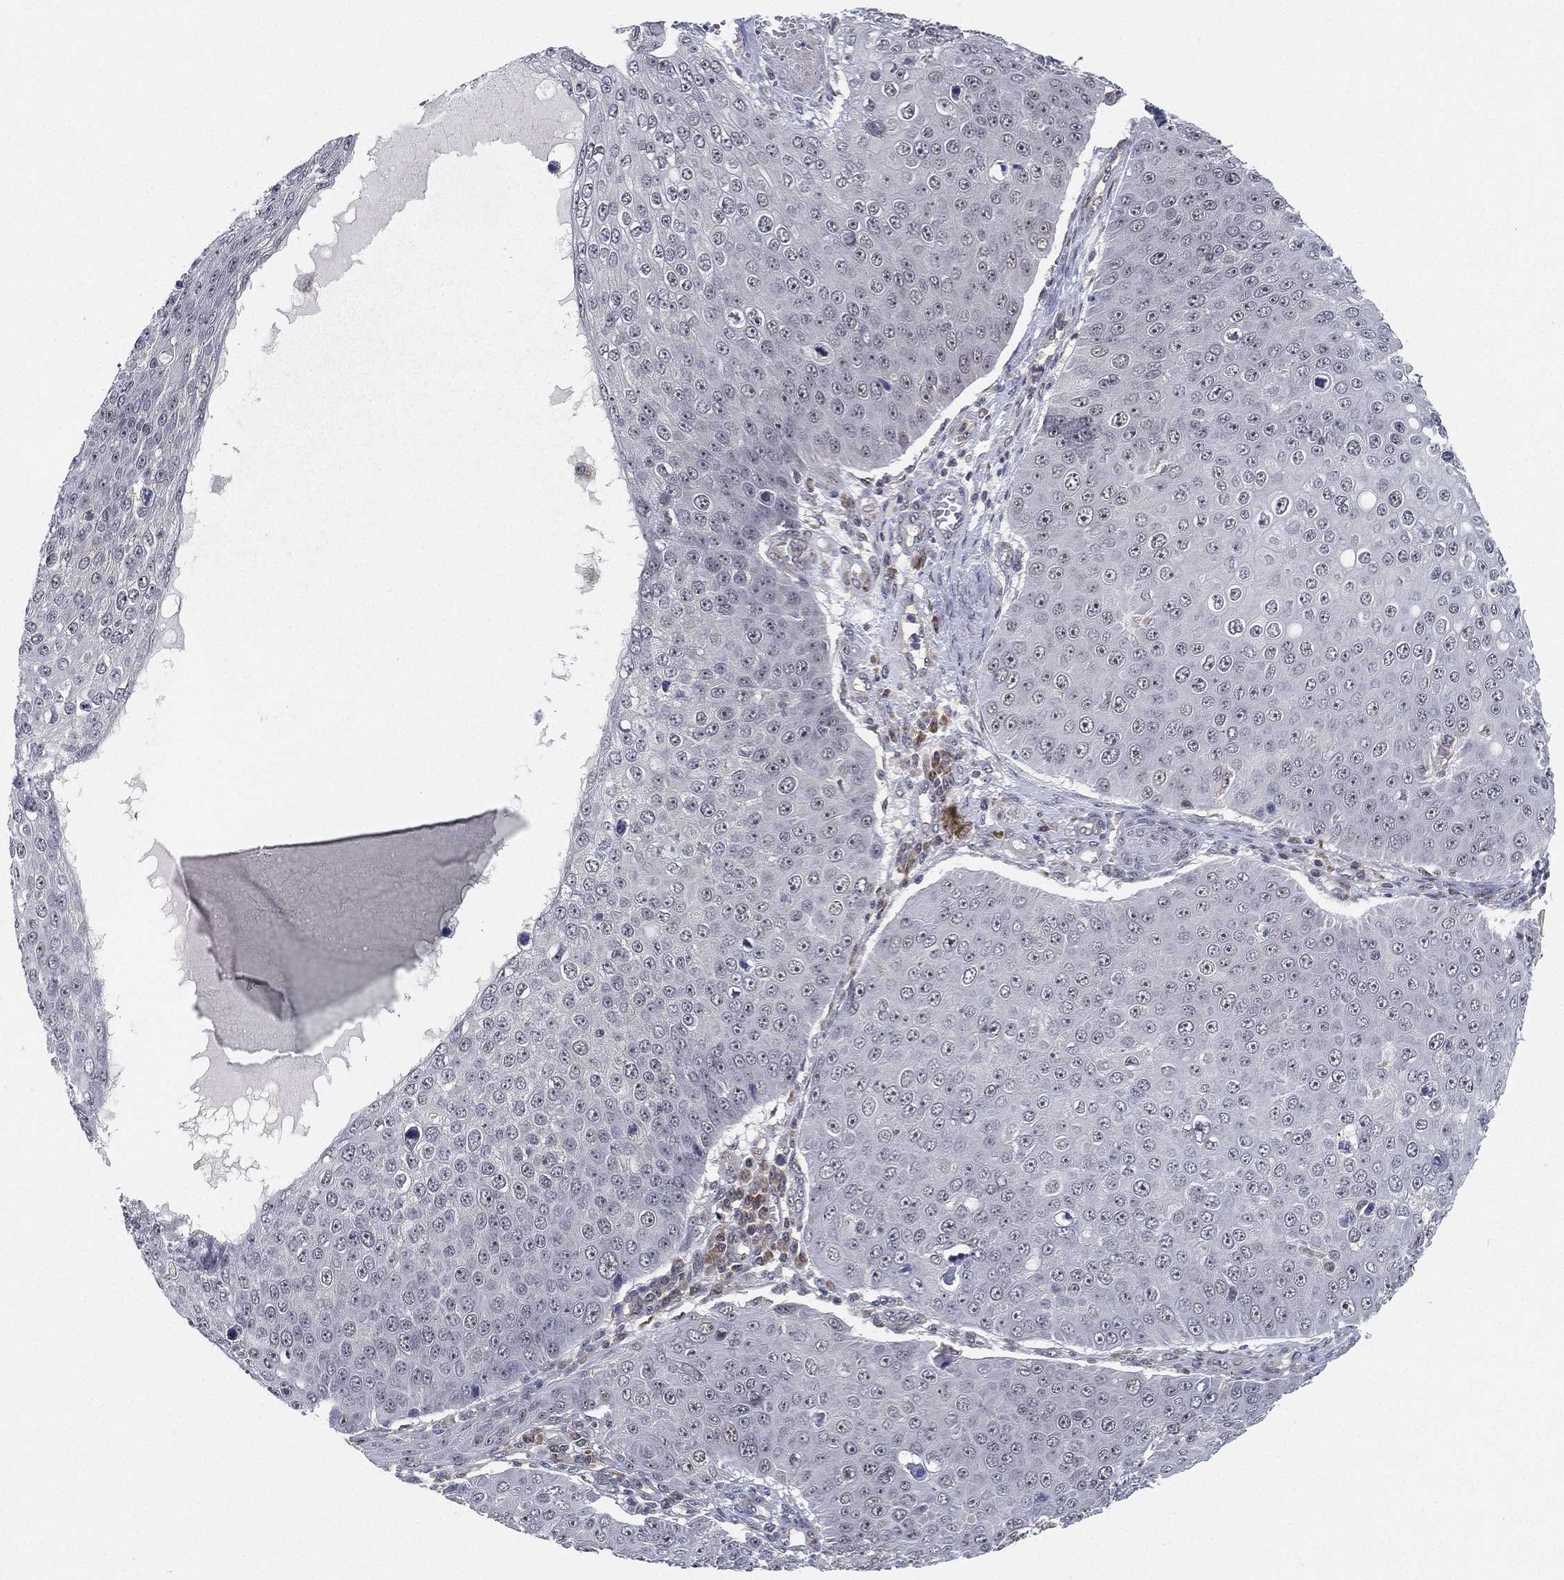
{"staining": {"intensity": "strong", "quantity": "25%-75%", "location": "nuclear"}, "tissue": "skin cancer", "cell_type": "Tumor cells", "image_type": "cancer", "snomed": [{"axis": "morphology", "description": "Squamous cell carcinoma, NOS"}, {"axis": "topography", "description": "Skin"}], "caption": "Skin cancer stained for a protein (brown) displays strong nuclear positive staining in approximately 25%-75% of tumor cells.", "gene": "PPP1R16B", "patient": {"sex": "male", "age": 71}}